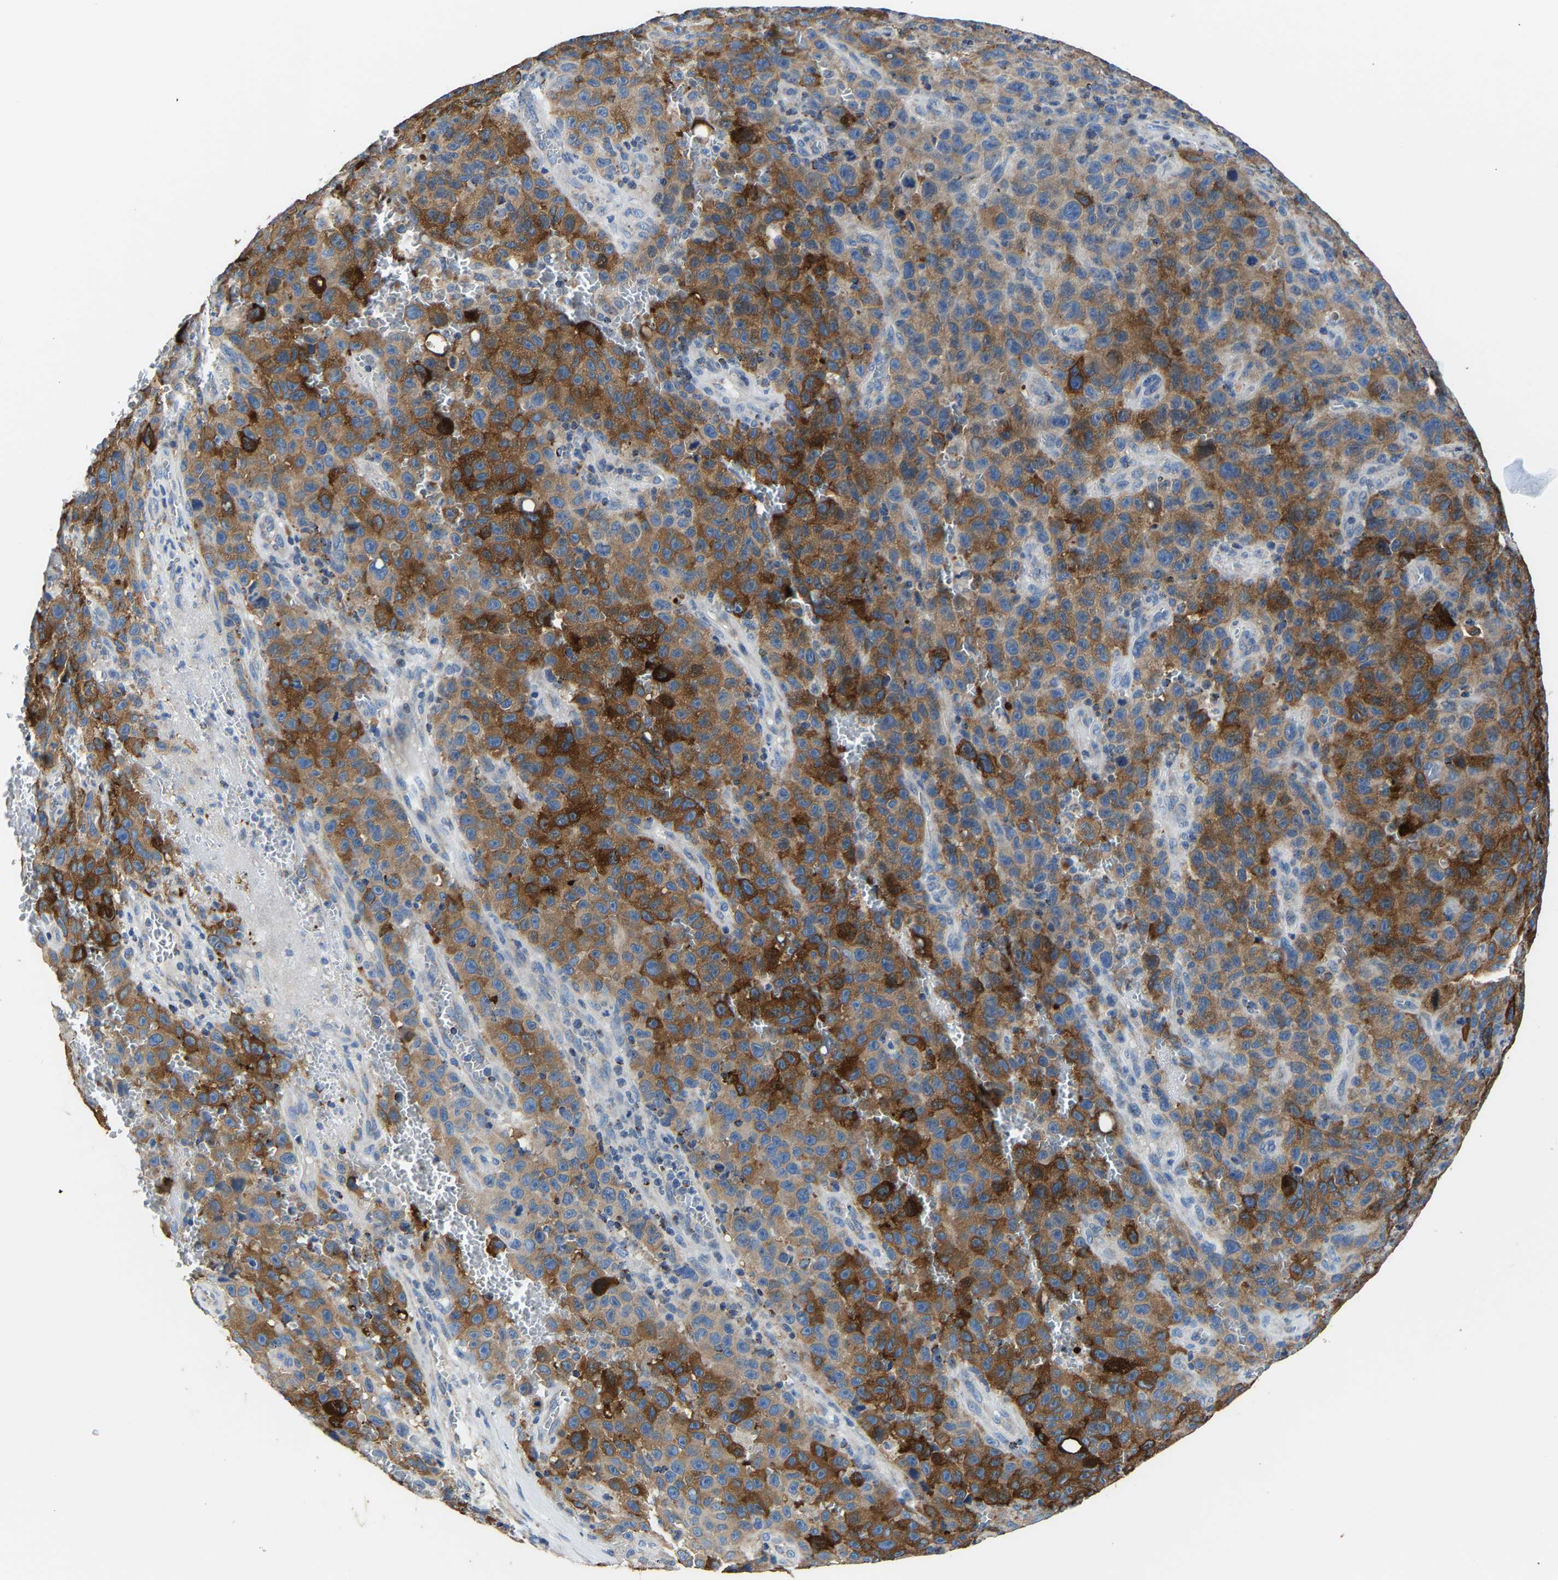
{"staining": {"intensity": "strong", "quantity": "25%-75%", "location": "cytoplasmic/membranous"}, "tissue": "melanoma", "cell_type": "Tumor cells", "image_type": "cancer", "snomed": [{"axis": "morphology", "description": "Malignant melanoma, NOS"}, {"axis": "topography", "description": "Skin"}], "caption": "About 25%-75% of tumor cells in human melanoma demonstrate strong cytoplasmic/membranous protein expression as visualized by brown immunohistochemical staining.", "gene": "AGK", "patient": {"sex": "female", "age": 82}}